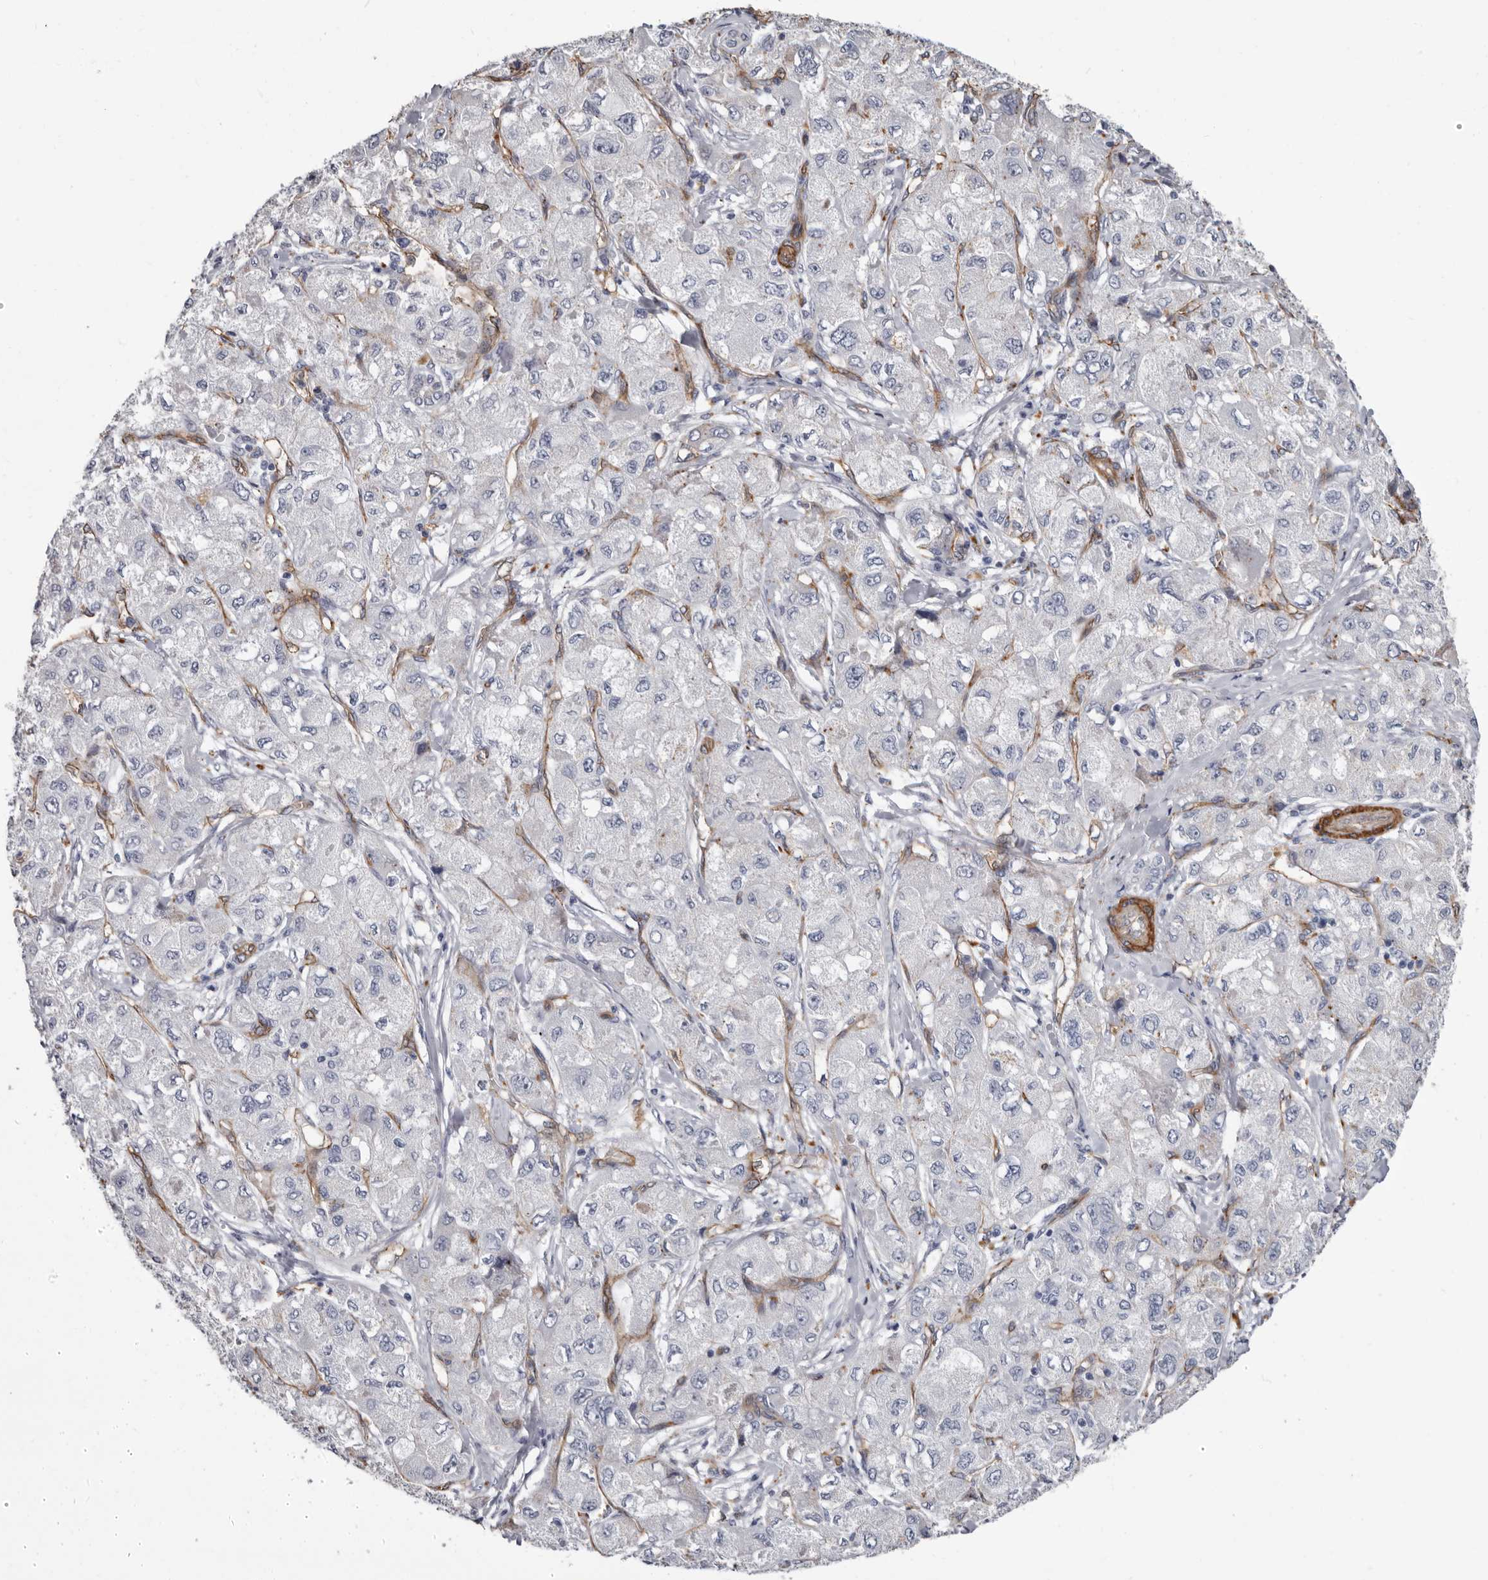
{"staining": {"intensity": "negative", "quantity": "none", "location": "none"}, "tissue": "liver cancer", "cell_type": "Tumor cells", "image_type": "cancer", "snomed": [{"axis": "morphology", "description": "Carcinoma, Hepatocellular, NOS"}, {"axis": "topography", "description": "Liver"}], "caption": "IHC micrograph of neoplastic tissue: human liver cancer (hepatocellular carcinoma) stained with DAB shows no significant protein staining in tumor cells.", "gene": "ADGRL4", "patient": {"sex": "male", "age": 80}}